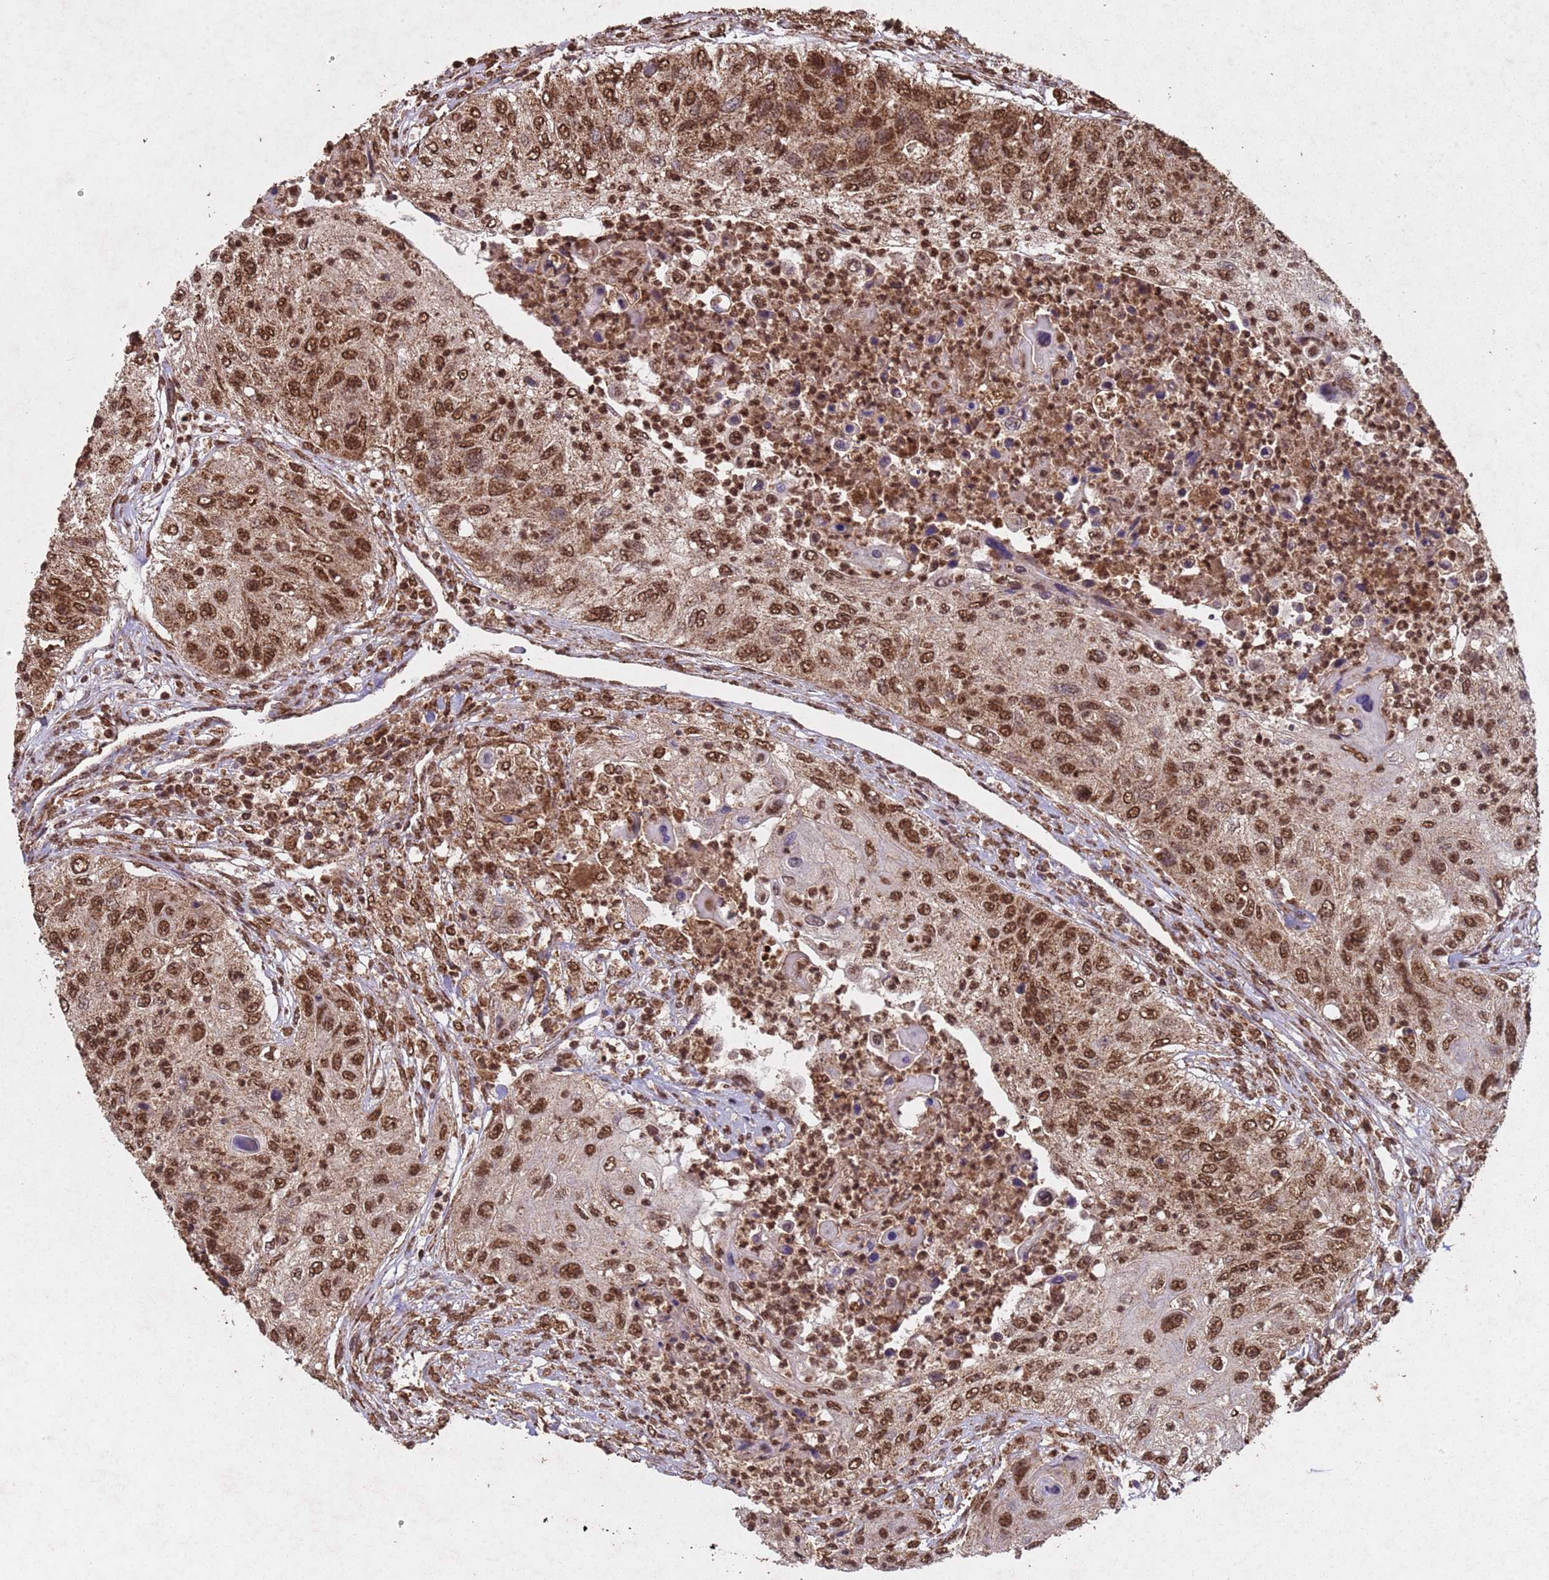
{"staining": {"intensity": "strong", "quantity": ">75%", "location": "nuclear"}, "tissue": "urothelial cancer", "cell_type": "Tumor cells", "image_type": "cancer", "snomed": [{"axis": "morphology", "description": "Urothelial carcinoma, High grade"}, {"axis": "topography", "description": "Urinary bladder"}], "caption": "Human urothelial carcinoma (high-grade) stained for a protein (brown) displays strong nuclear positive staining in about >75% of tumor cells.", "gene": "HDAC10", "patient": {"sex": "female", "age": 60}}